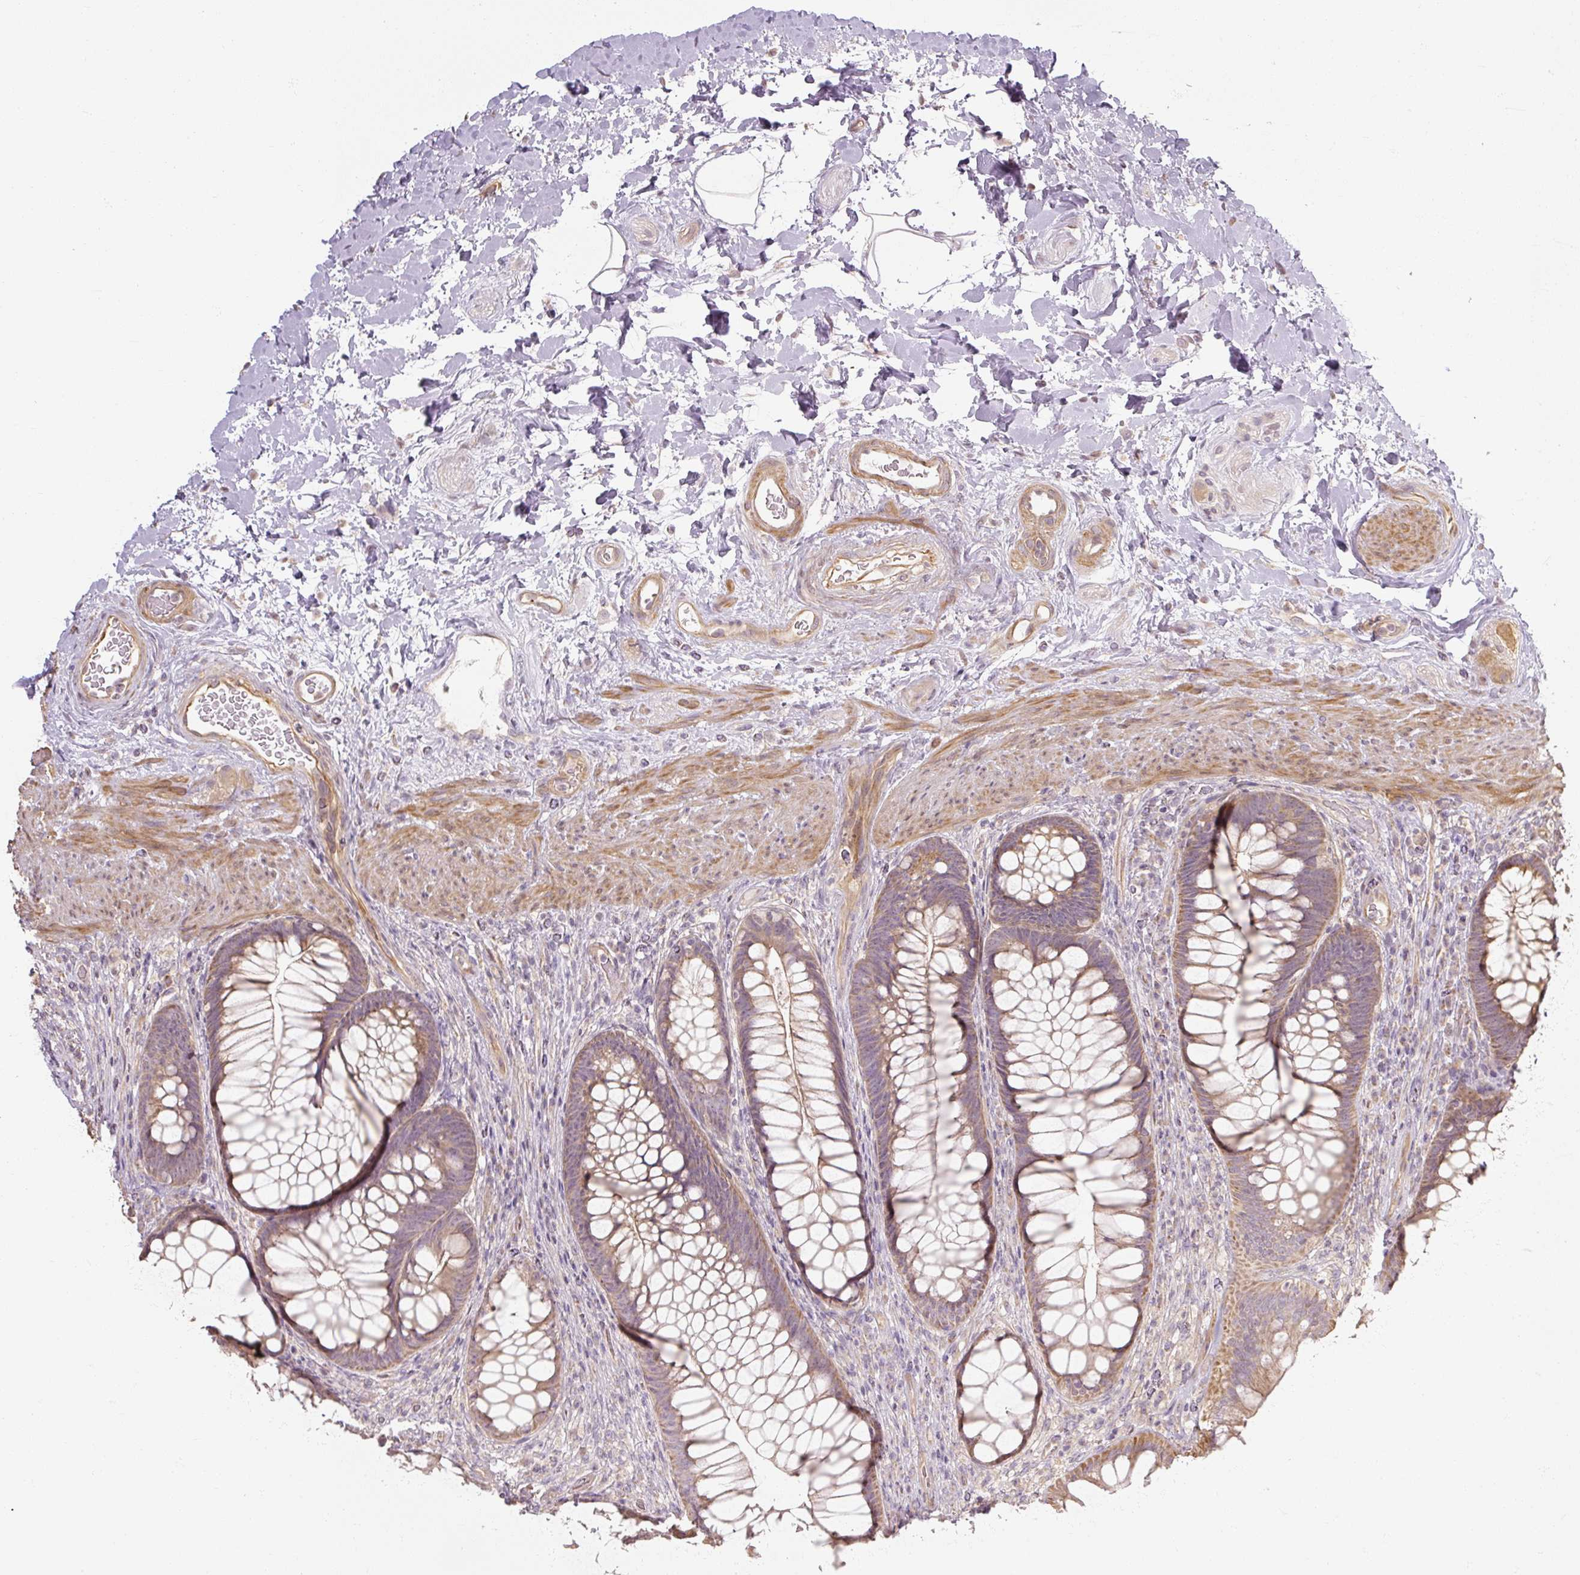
{"staining": {"intensity": "moderate", "quantity": ">75%", "location": "cytoplasmic/membranous"}, "tissue": "rectum", "cell_type": "Glandular cells", "image_type": "normal", "snomed": [{"axis": "morphology", "description": "Normal tissue, NOS"}, {"axis": "topography", "description": "Rectum"}], "caption": "Immunohistochemistry image of benign human rectum stained for a protein (brown), which displays medium levels of moderate cytoplasmic/membranous positivity in about >75% of glandular cells.", "gene": "RB1CC1", "patient": {"sex": "male", "age": 53}}